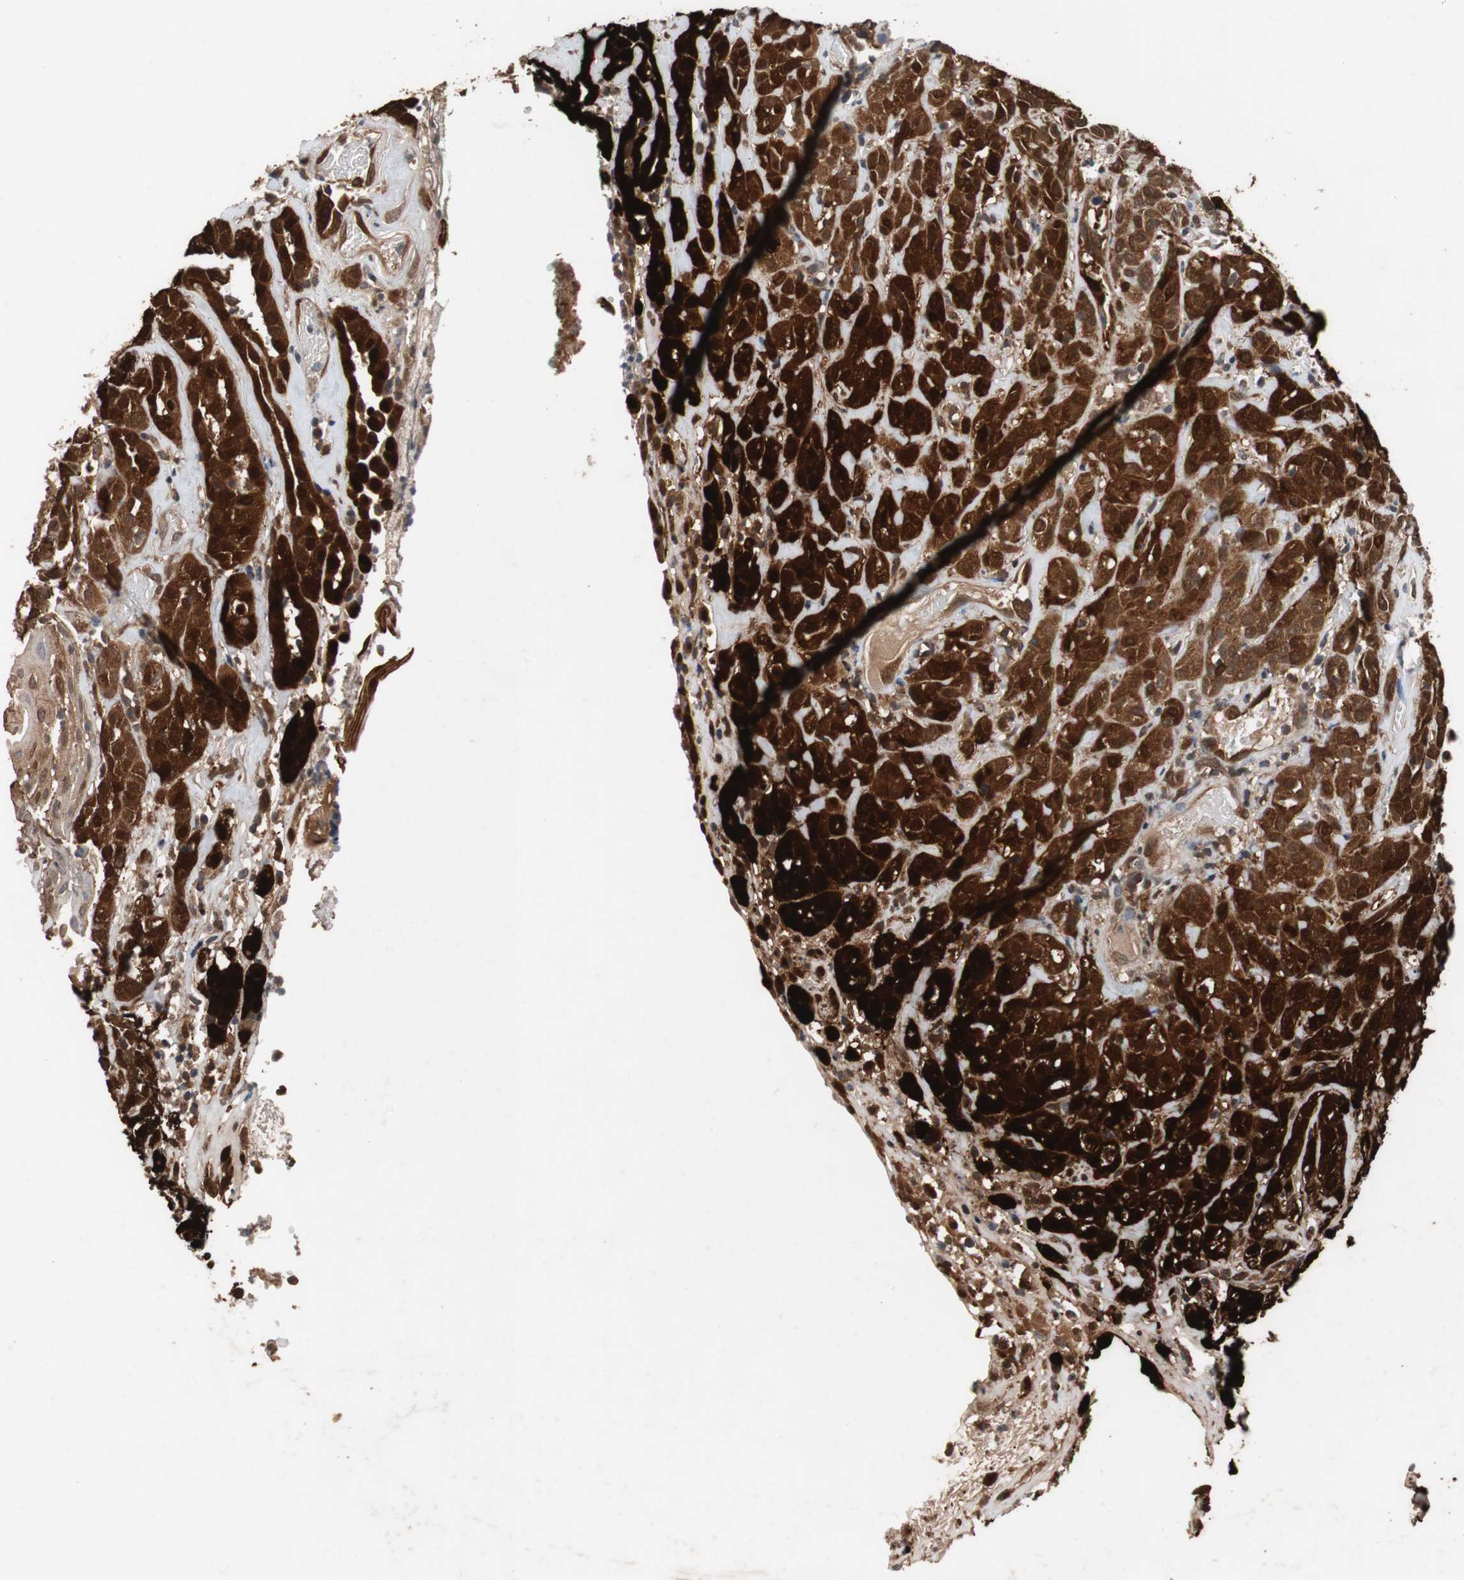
{"staining": {"intensity": "strong", "quantity": ">75%", "location": "cytoplasmic/membranous,nuclear"}, "tissue": "head and neck cancer", "cell_type": "Tumor cells", "image_type": "cancer", "snomed": [{"axis": "morphology", "description": "Squamous cell carcinoma, NOS"}, {"axis": "topography", "description": "Head-Neck"}], "caption": "Strong cytoplasmic/membranous and nuclear expression is identified in about >75% of tumor cells in head and neck squamous cell carcinoma.", "gene": "NDRG1", "patient": {"sex": "male", "age": 62}}